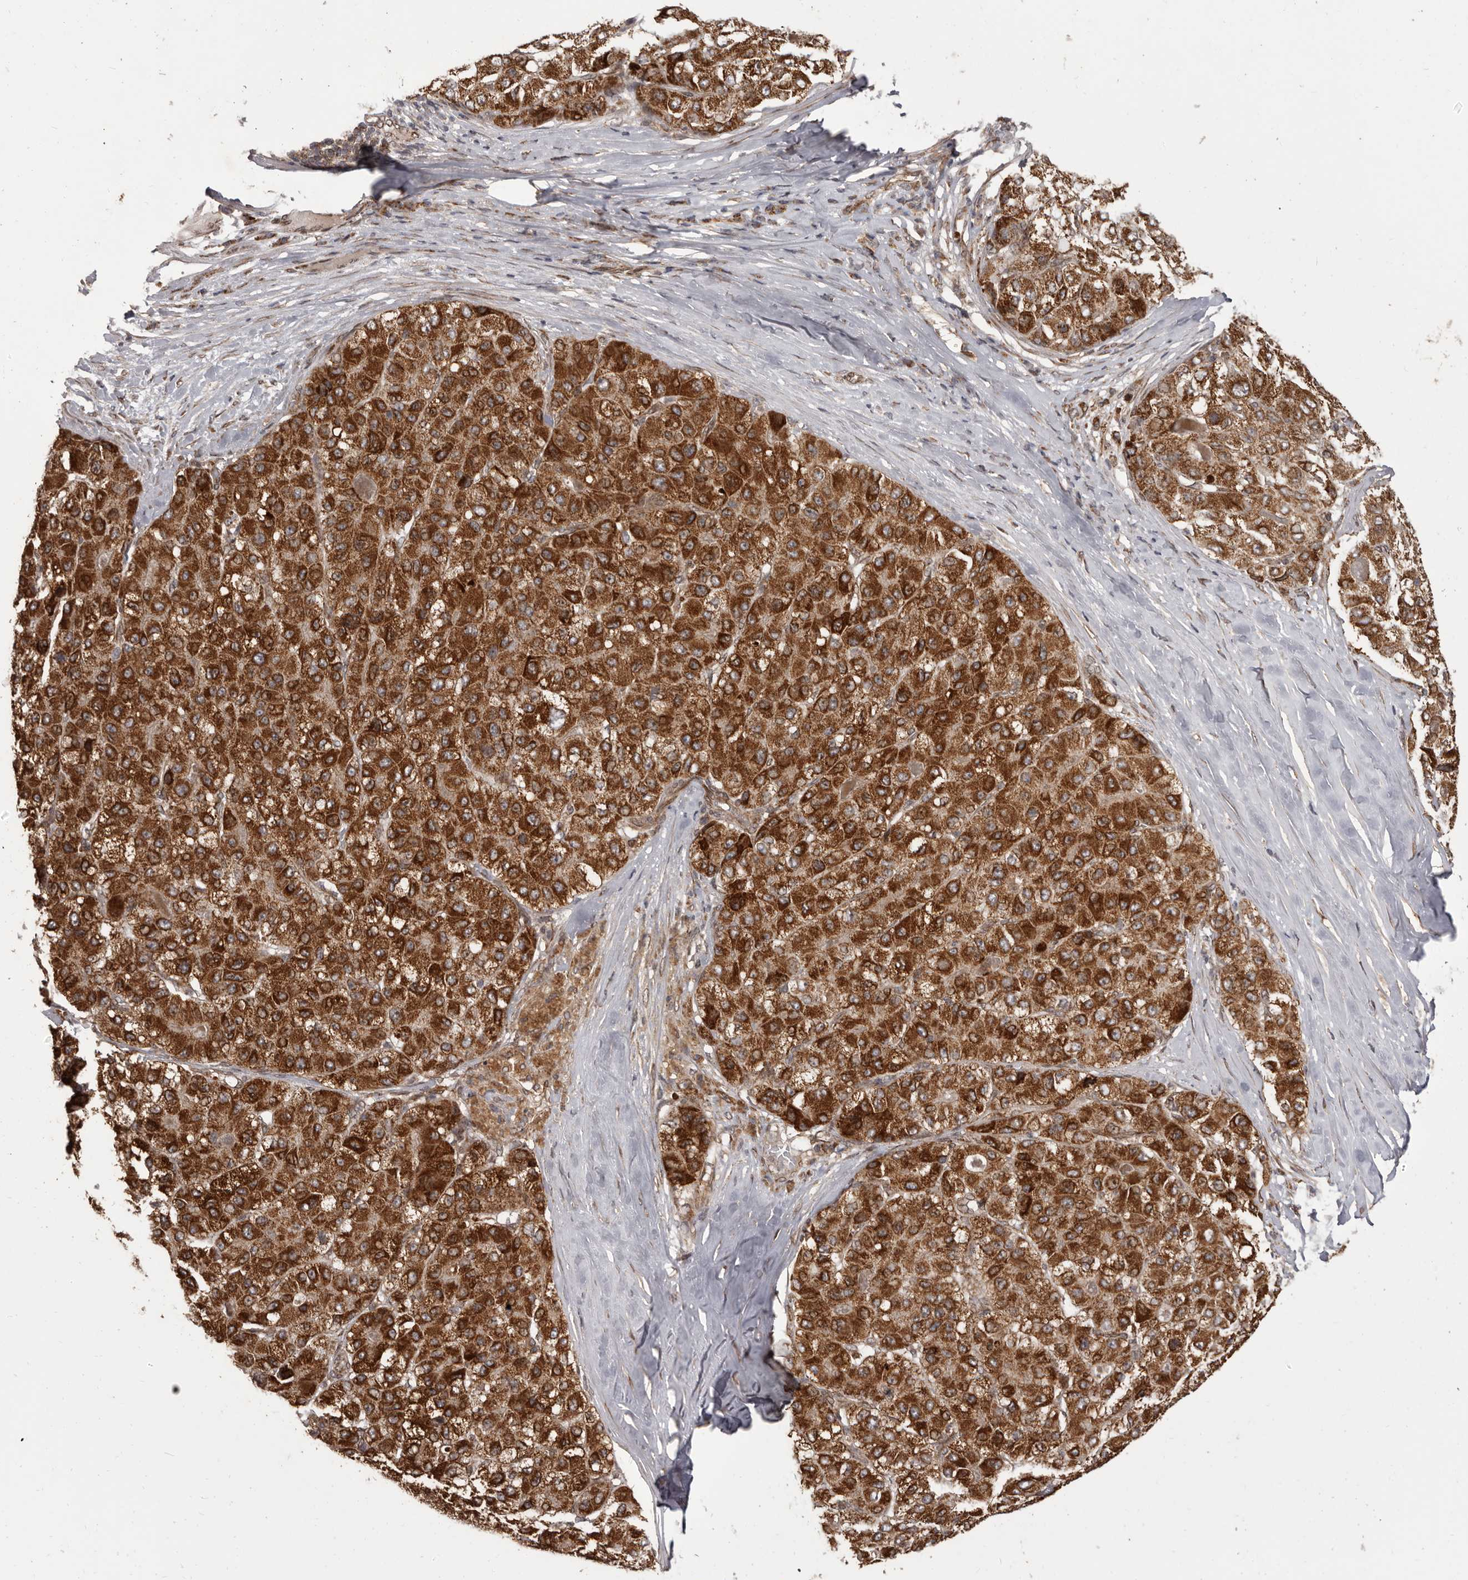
{"staining": {"intensity": "strong", "quantity": ">75%", "location": "cytoplasmic/membranous"}, "tissue": "liver cancer", "cell_type": "Tumor cells", "image_type": "cancer", "snomed": [{"axis": "morphology", "description": "Carcinoma, Hepatocellular, NOS"}, {"axis": "topography", "description": "Liver"}], "caption": "Immunohistochemistry micrograph of liver cancer stained for a protein (brown), which displays high levels of strong cytoplasmic/membranous staining in approximately >75% of tumor cells.", "gene": "CHRM2", "patient": {"sex": "male", "age": 80}}